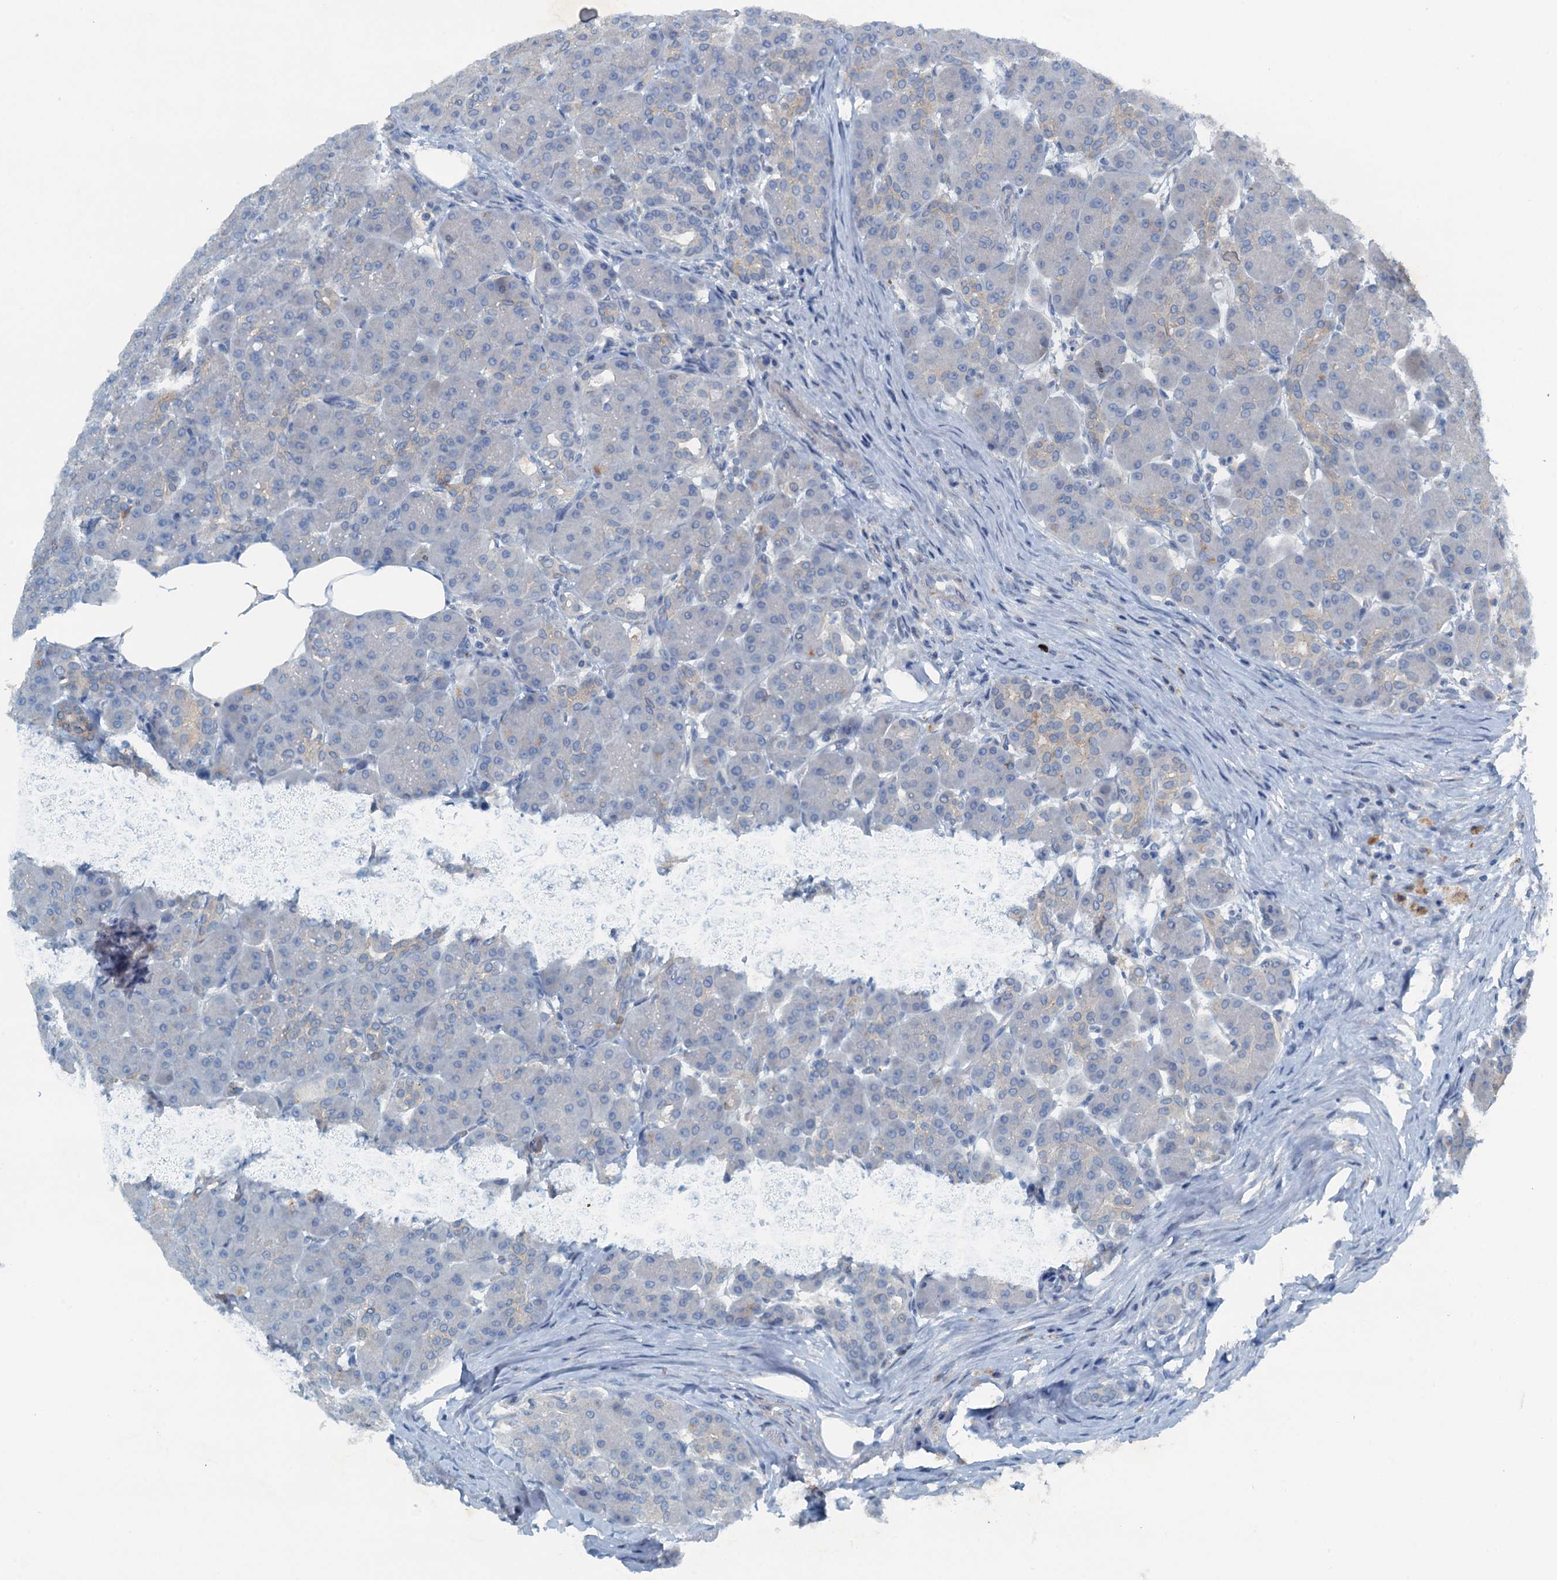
{"staining": {"intensity": "moderate", "quantity": "<25%", "location": "cytoplasmic/membranous"}, "tissue": "pancreas", "cell_type": "Exocrine glandular cells", "image_type": "normal", "snomed": [{"axis": "morphology", "description": "Normal tissue, NOS"}, {"axis": "topography", "description": "Pancreas"}], "caption": "The image shows staining of benign pancreas, revealing moderate cytoplasmic/membranous protein expression (brown color) within exocrine glandular cells. Ihc stains the protein of interest in brown and the nuclei are stained blue.", "gene": "CBLIF", "patient": {"sex": "male", "age": 63}}